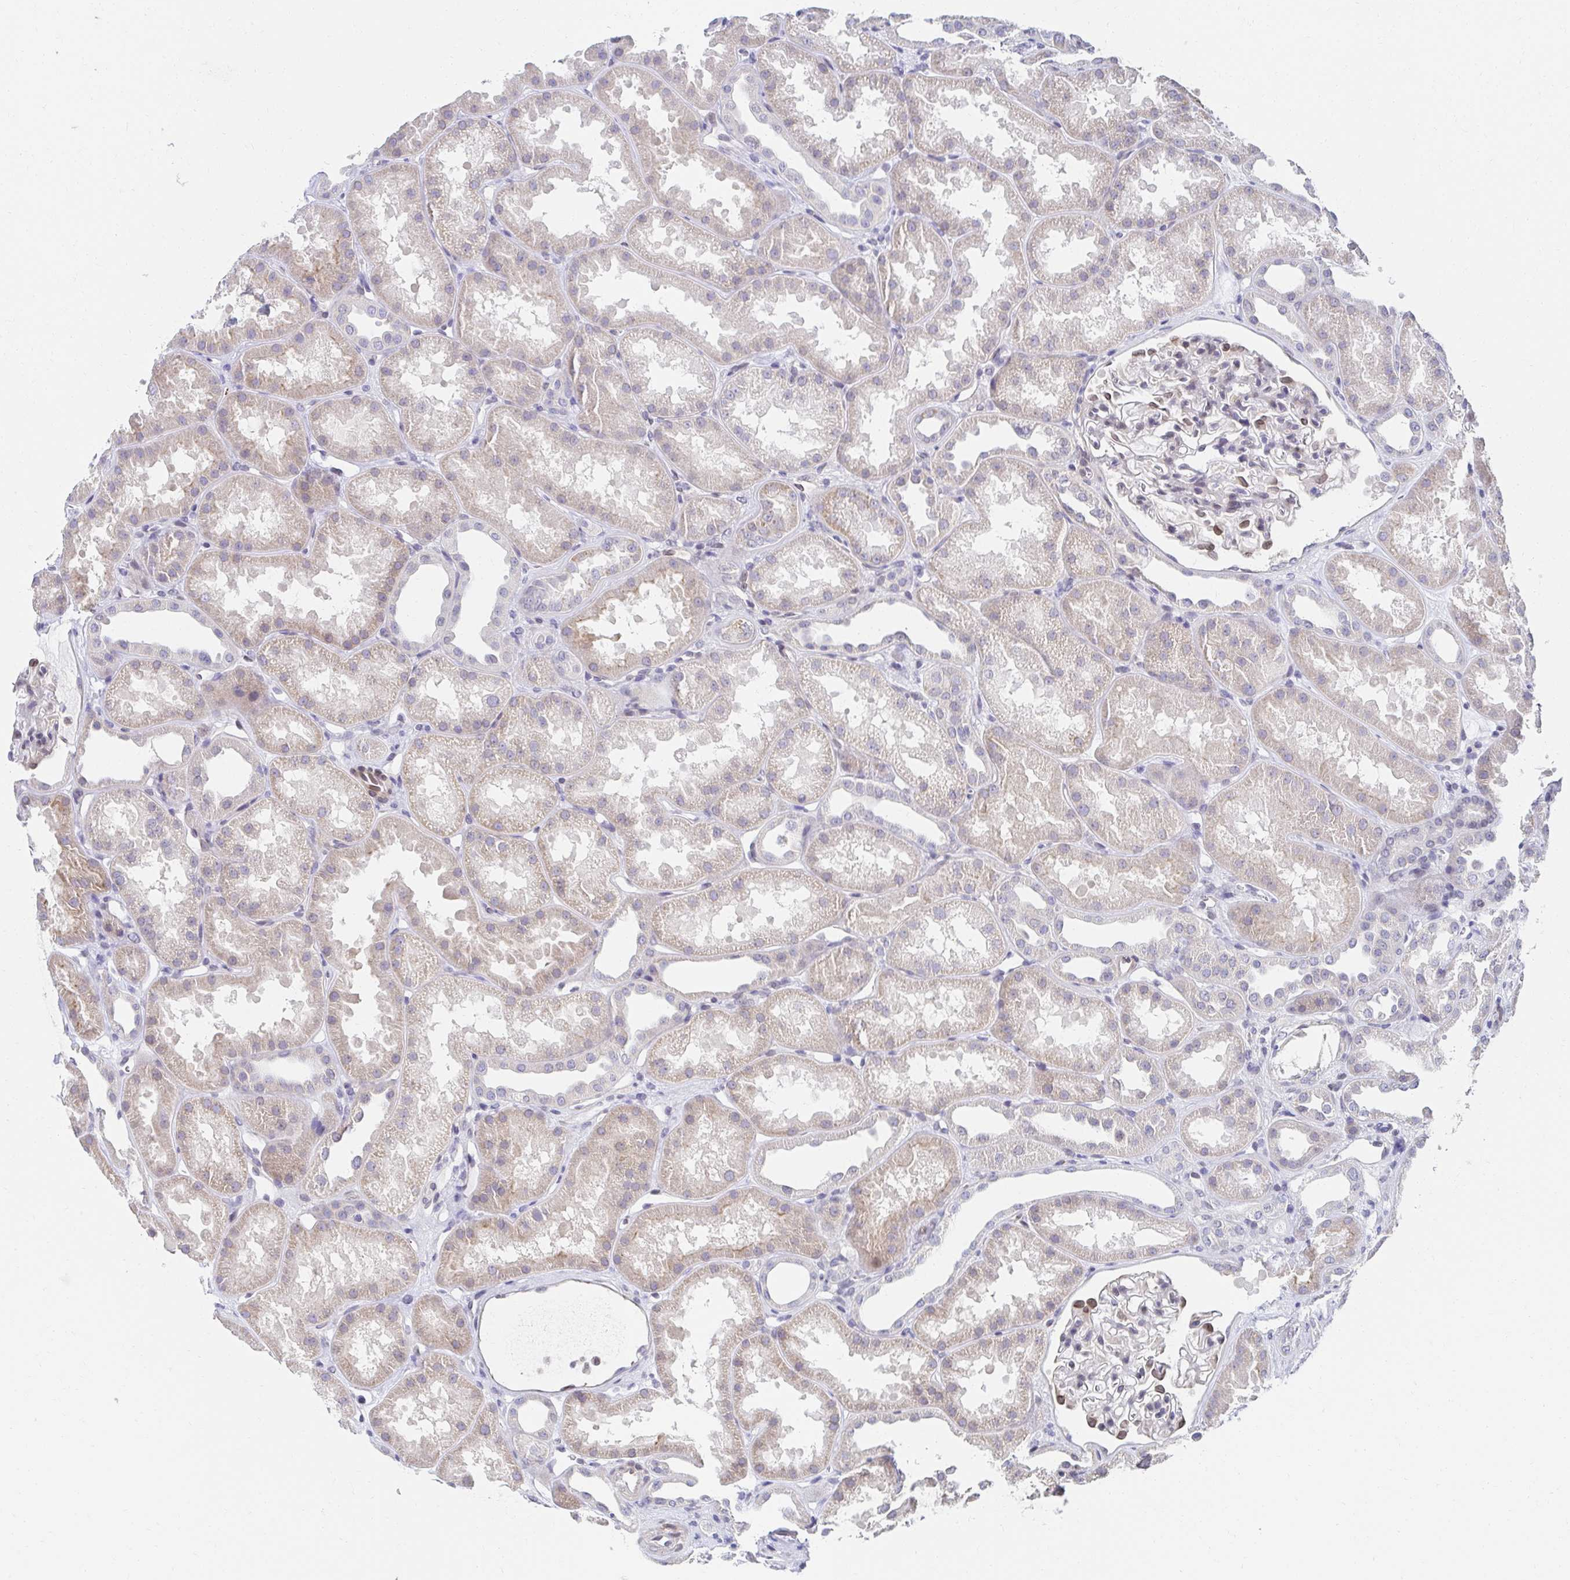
{"staining": {"intensity": "moderate", "quantity": "<25%", "location": "cytoplasmic/membranous"}, "tissue": "kidney", "cell_type": "Cells in glomeruli", "image_type": "normal", "snomed": [{"axis": "morphology", "description": "Normal tissue, NOS"}, {"axis": "topography", "description": "Kidney"}], "caption": "Immunohistochemistry histopathology image of benign kidney stained for a protein (brown), which exhibits low levels of moderate cytoplasmic/membranous positivity in about <25% of cells in glomeruli.", "gene": "AKAP14", "patient": {"sex": "male", "age": 61}}